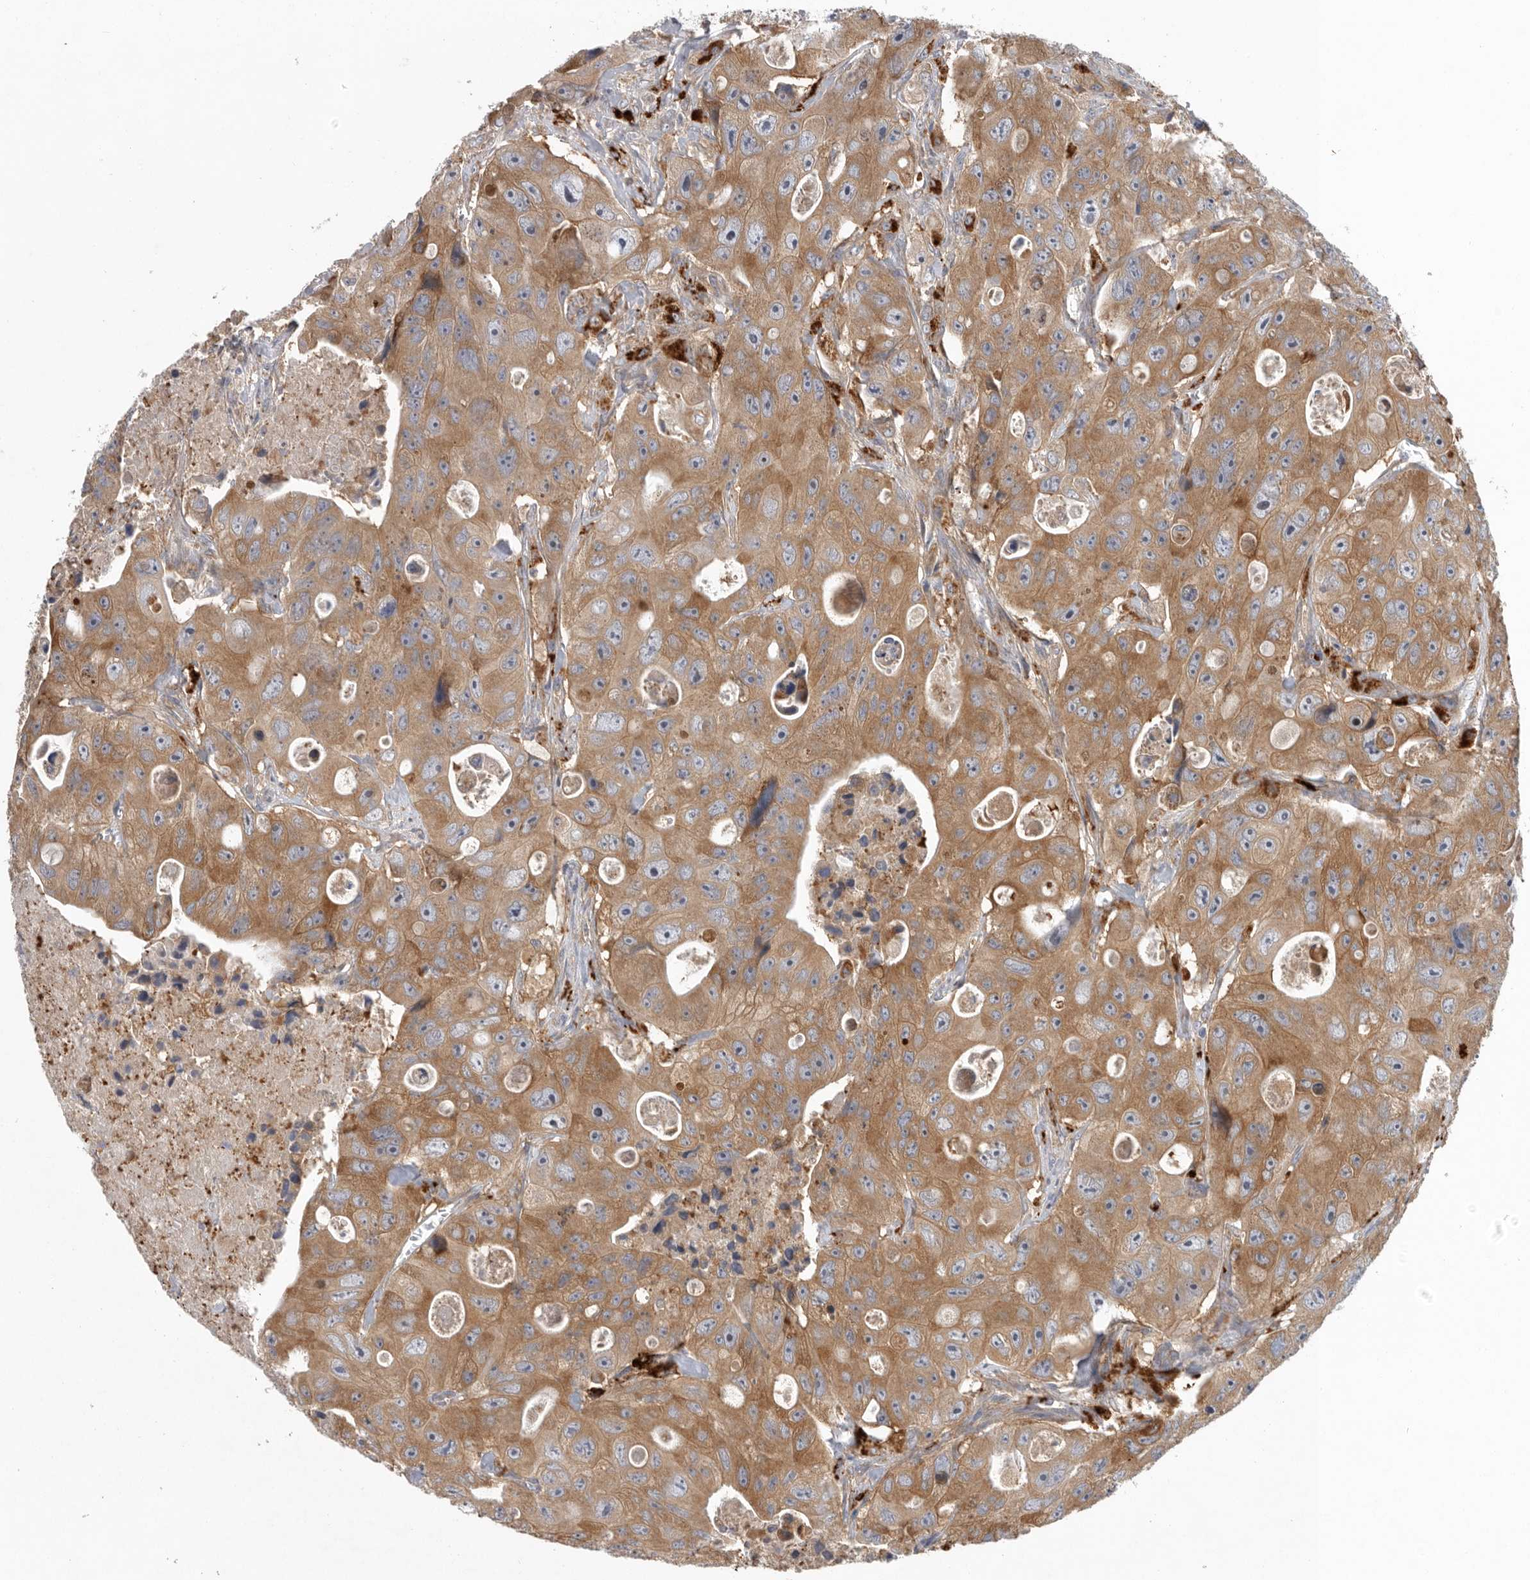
{"staining": {"intensity": "moderate", "quantity": ">75%", "location": "cytoplasmic/membranous"}, "tissue": "colorectal cancer", "cell_type": "Tumor cells", "image_type": "cancer", "snomed": [{"axis": "morphology", "description": "Adenocarcinoma, NOS"}, {"axis": "topography", "description": "Colon"}], "caption": "The histopathology image demonstrates staining of adenocarcinoma (colorectal), revealing moderate cytoplasmic/membranous protein staining (brown color) within tumor cells.", "gene": "C1orf109", "patient": {"sex": "female", "age": 46}}